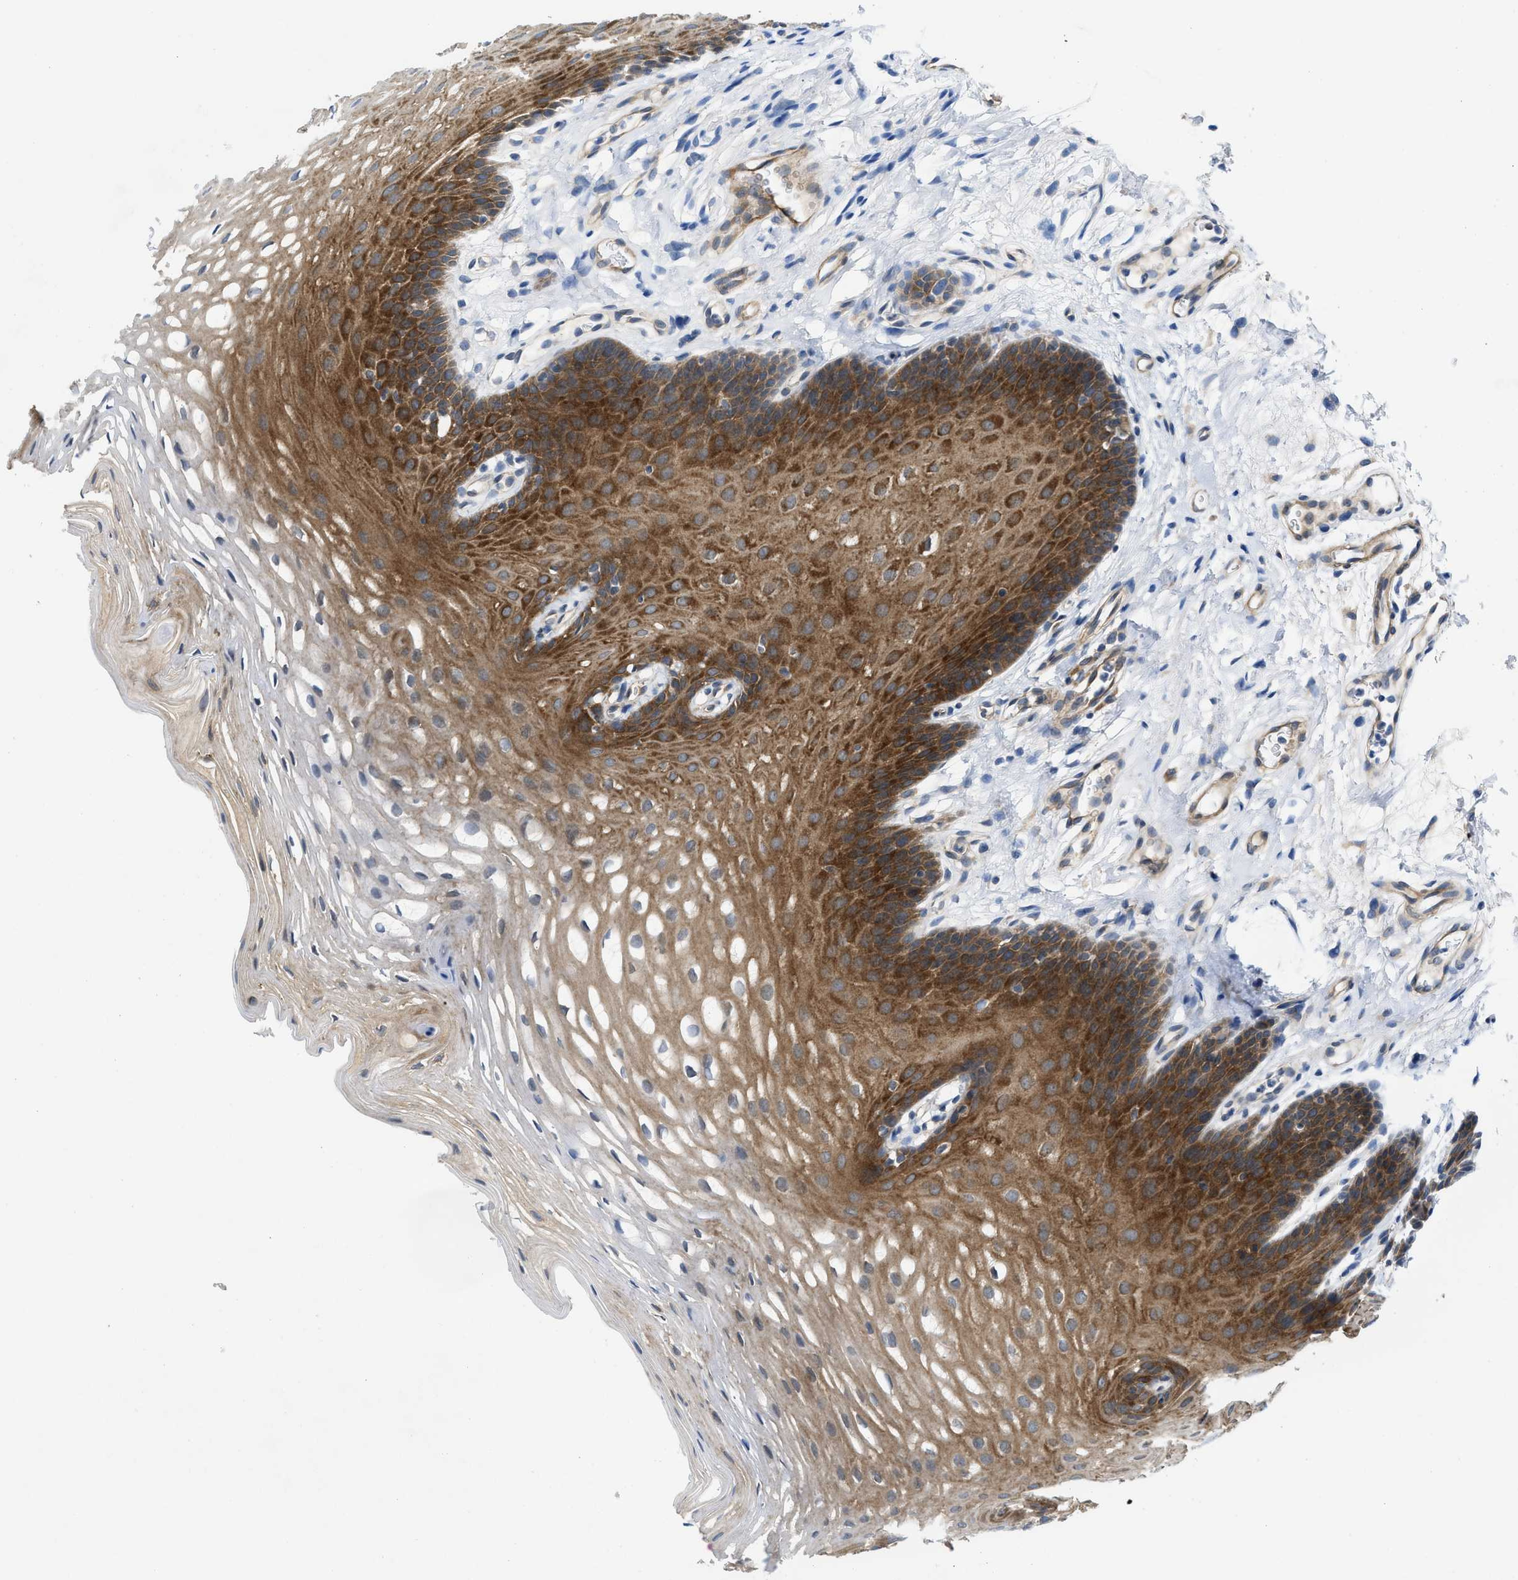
{"staining": {"intensity": "moderate", "quantity": ">75%", "location": "cytoplasmic/membranous"}, "tissue": "oral mucosa", "cell_type": "Squamous epithelial cells", "image_type": "normal", "snomed": [{"axis": "morphology", "description": "Normal tissue, NOS"}, {"axis": "topography", "description": "Oral tissue"}], "caption": "A high-resolution photomicrograph shows immunohistochemistry (IHC) staining of benign oral mucosa, which demonstrates moderate cytoplasmic/membranous expression in about >75% of squamous epithelial cells.", "gene": "PDLIM5", "patient": {"sex": "male", "age": 62}}